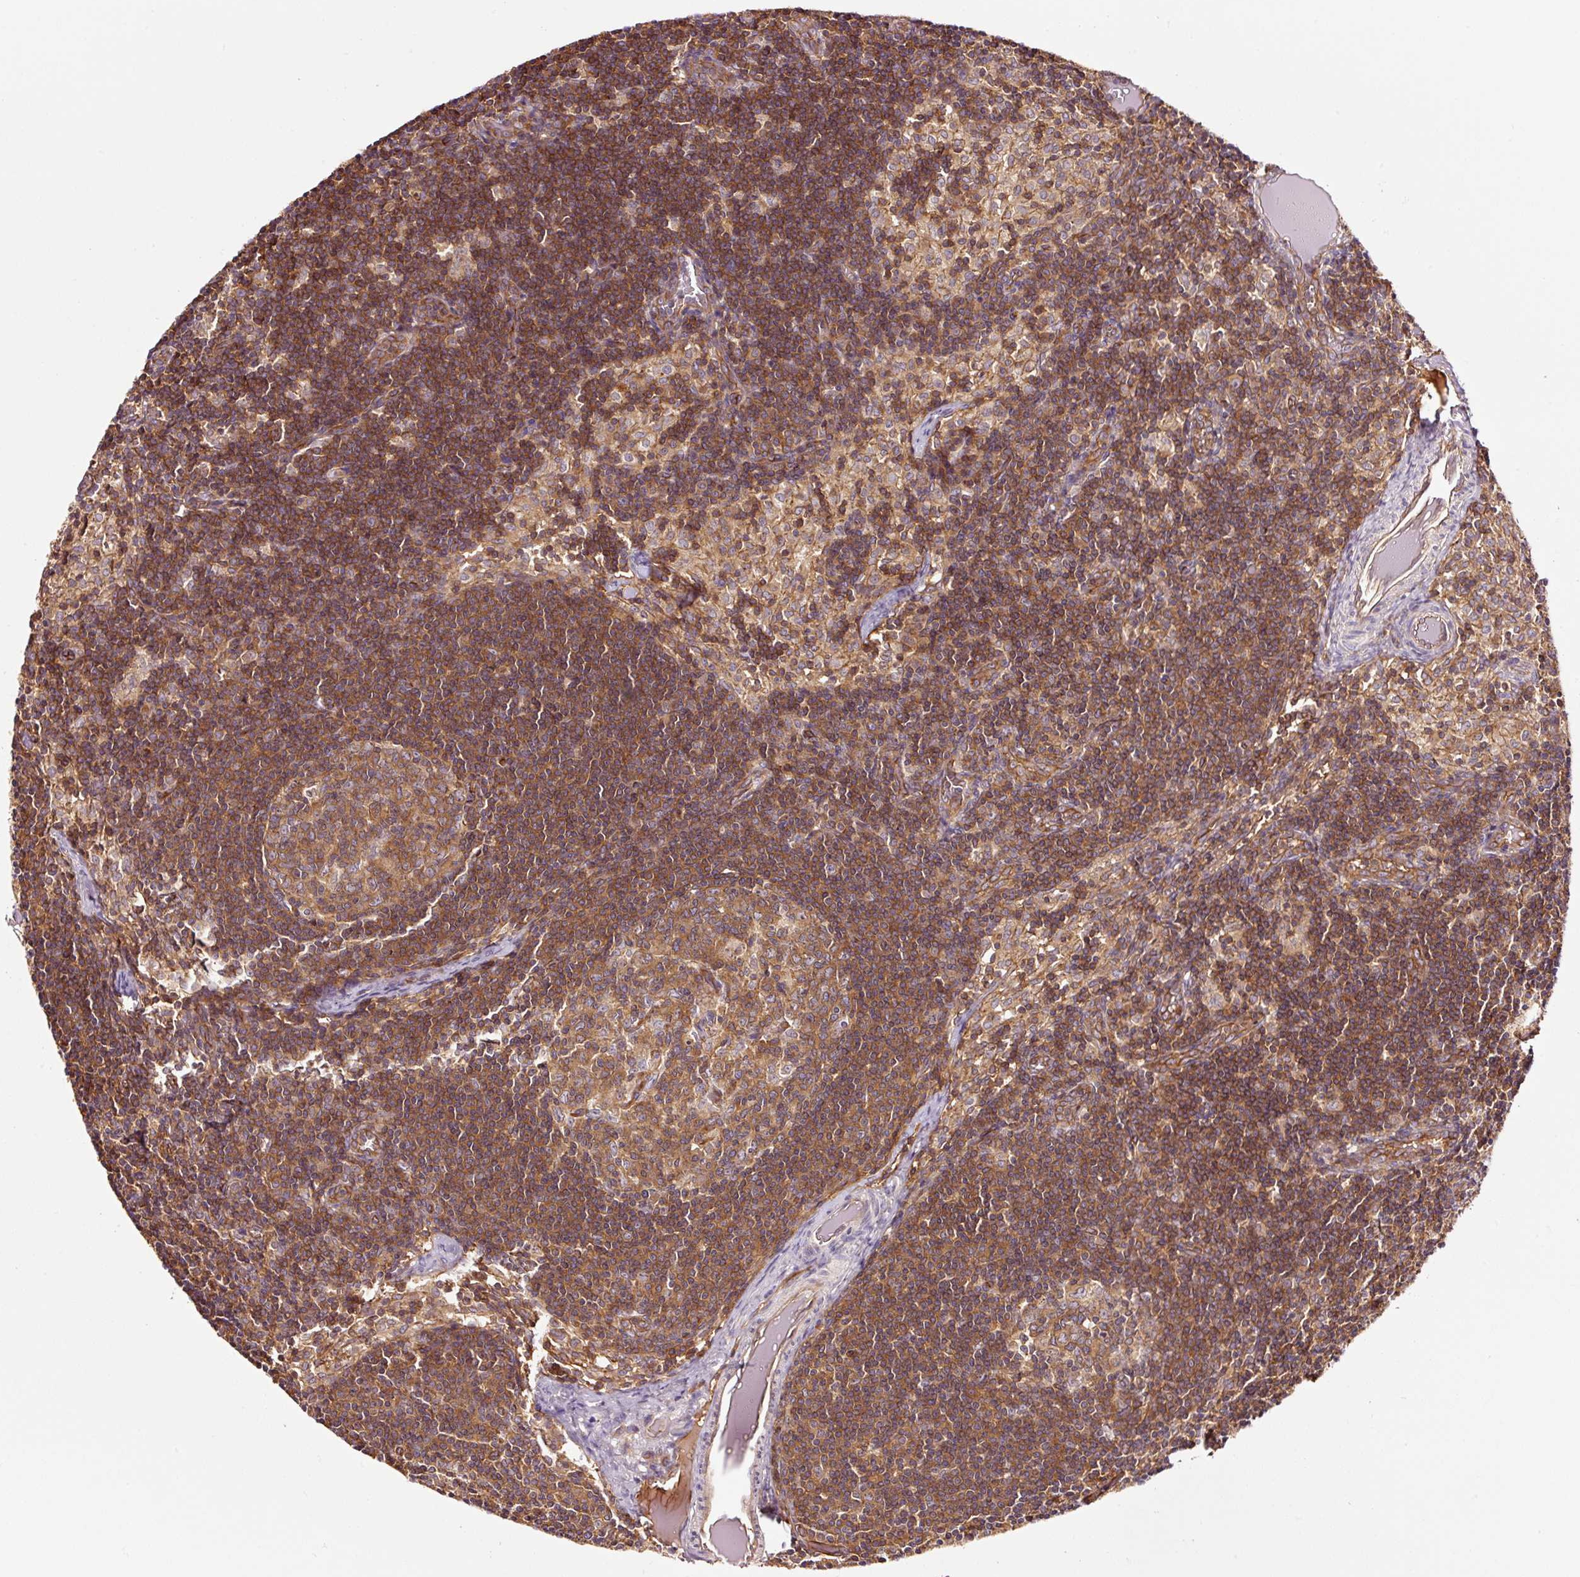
{"staining": {"intensity": "moderate", "quantity": ">75%", "location": "cytoplasmic/membranous"}, "tissue": "lymph node", "cell_type": "Germinal center cells", "image_type": "normal", "snomed": [{"axis": "morphology", "description": "Normal tissue, NOS"}, {"axis": "topography", "description": "Lymph node"}], "caption": "Immunohistochemical staining of unremarkable human lymph node exhibits medium levels of moderate cytoplasmic/membranous positivity in approximately >75% of germinal center cells. The protein is shown in brown color, while the nuclei are stained blue.", "gene": "METAP1", "patient": {"sex": "female", "age": 31}}